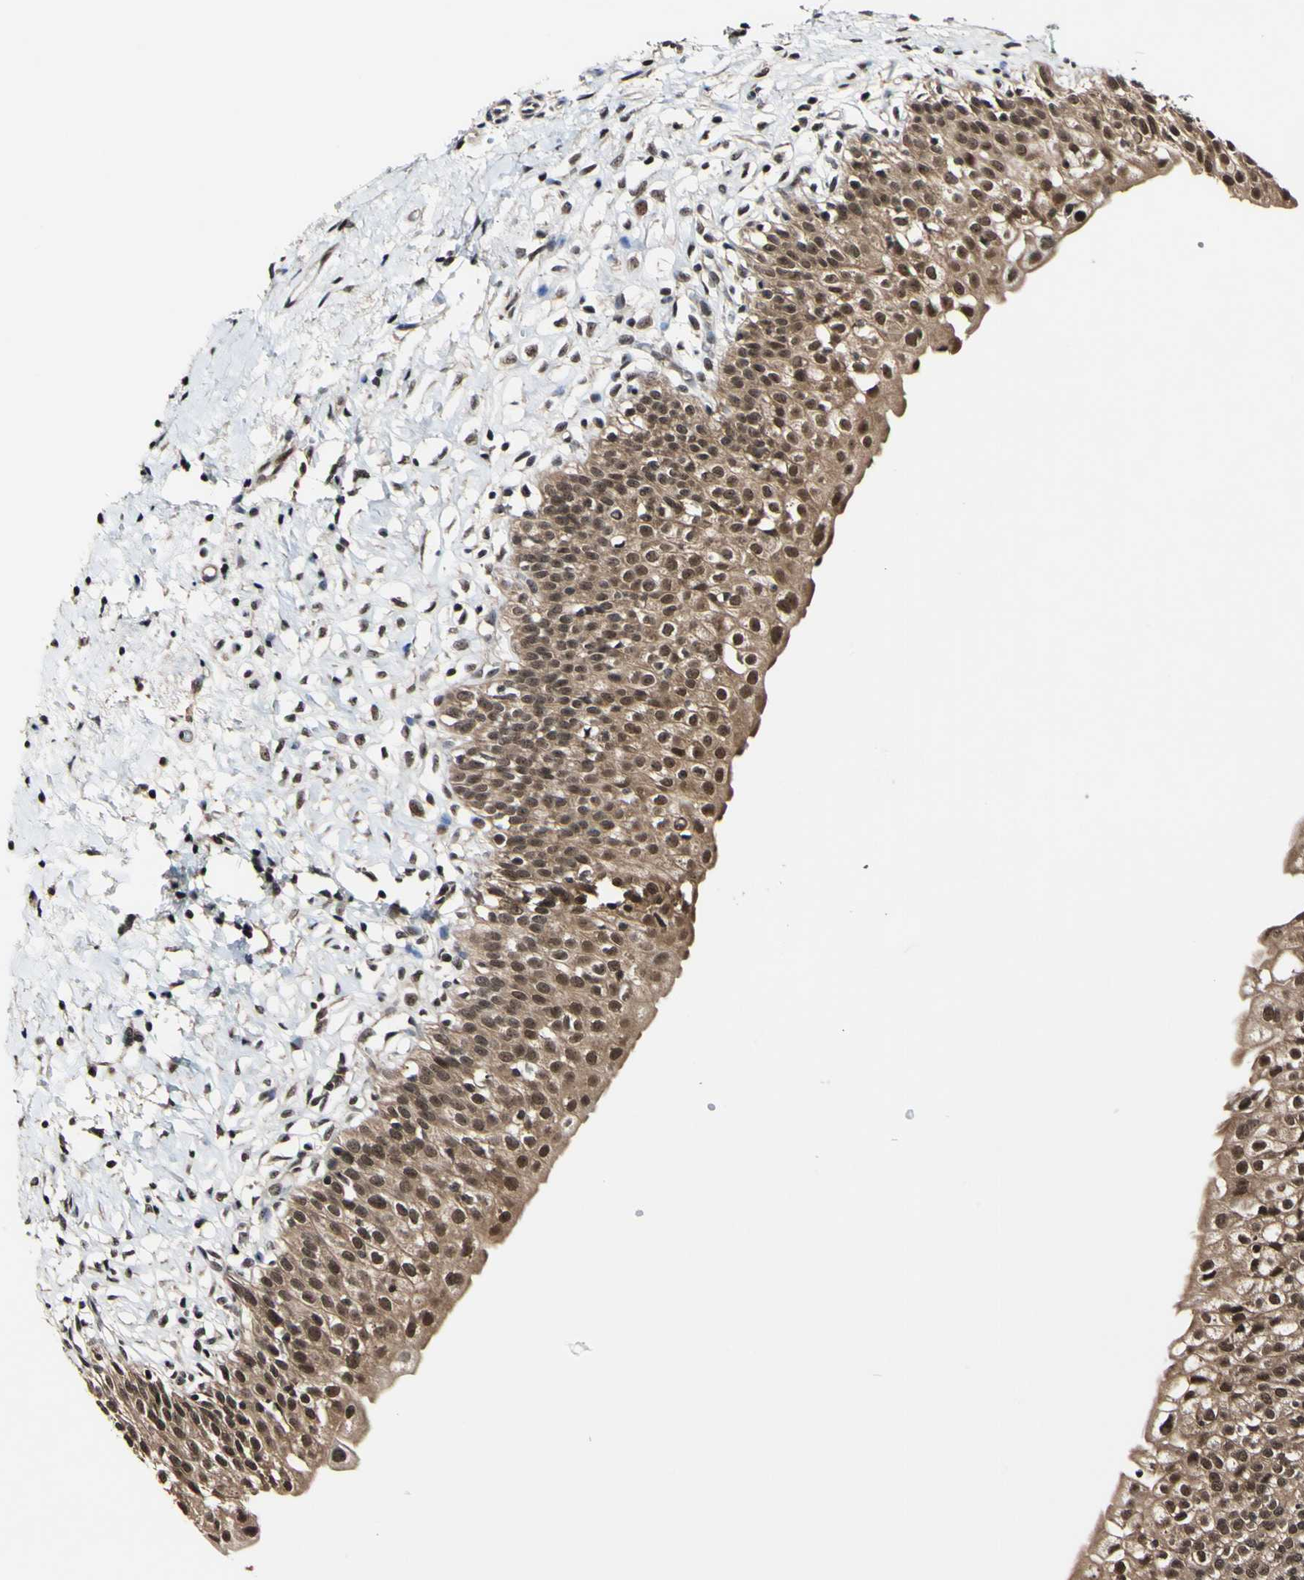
{"staining": {"intensity": "moderate", "quantity": ">75%", "location": "cytoplasmic/membranous,nuclear"}, "tissue": "urinary bladder", "cell_type": "Urothelial cells", "image_type": "normal", "snomed": [{"axis": "morphology", "description": "Normal tissue, NOS"}, {"axis": "topography", "description": "Urinary bladder"}], "caption": "Immunohistochemical staining of unremarkable urinary bladder exhibits medium levels of moderate cytoplasmic/membranous,nuclear expression in about >75% of urothelial cells.", "gene": "PSMD10", "patient": {"sex": "male", "age": 55}}